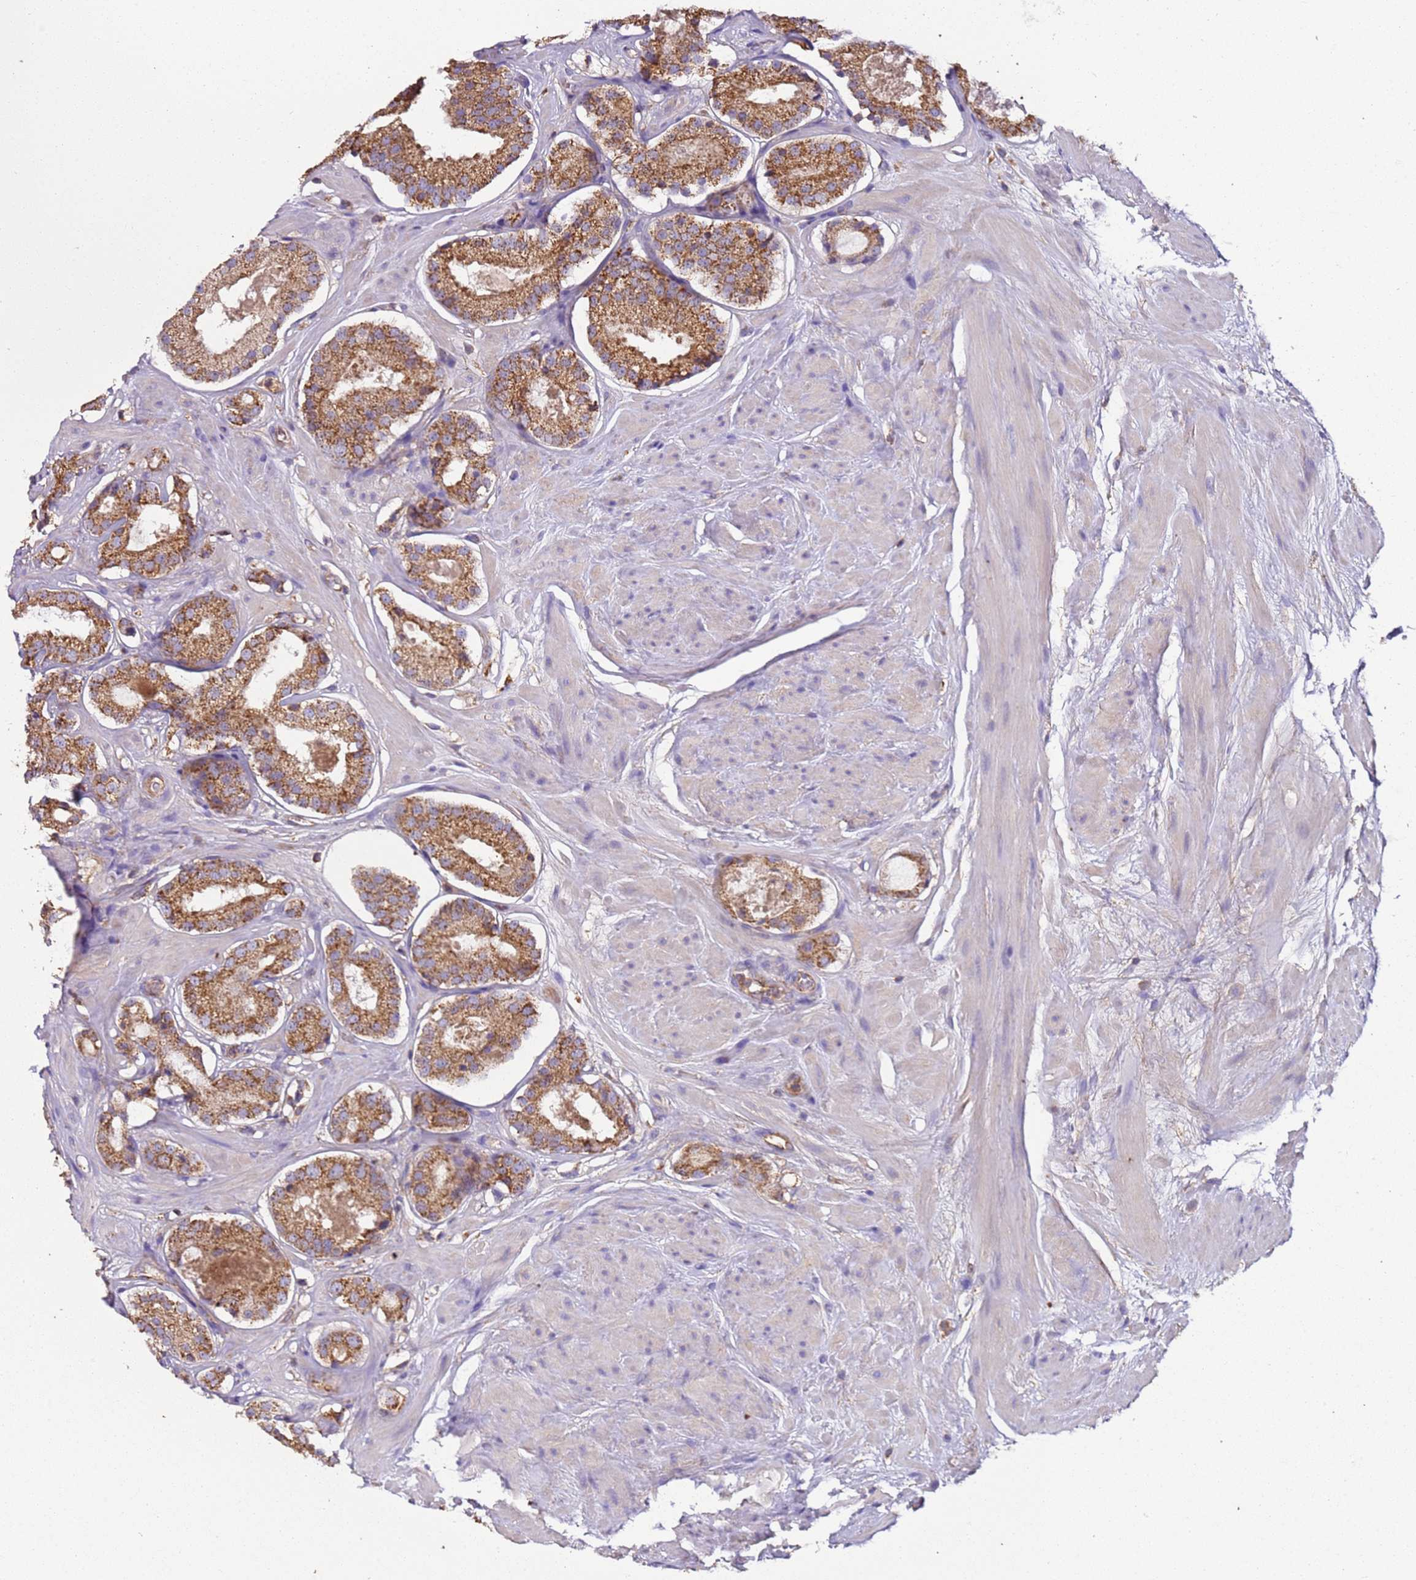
{"staining": {"intensity": "moderate", "quantity": ">75%", "location": "cytoplasmic/membranous"}, "tissue": "prostate cancer", "cell_type": "Tumor cells", "image_type": "cancer", "snomed": [{"axis": "morphology", "description": "Adenocarcinoma, High grade"}, {"axis": "topography", "description": "Prostate"}], "caption": "High-power microscopy captured an immunohistochemistry micrograph of prostate cancer (high-grade adenocarcinoma), revealing moderate cytoplasmic/membranous expression in about >75% of tumor cells.", "gene": "RMND5A", "patient": {"sex": "male", "age": 65}}